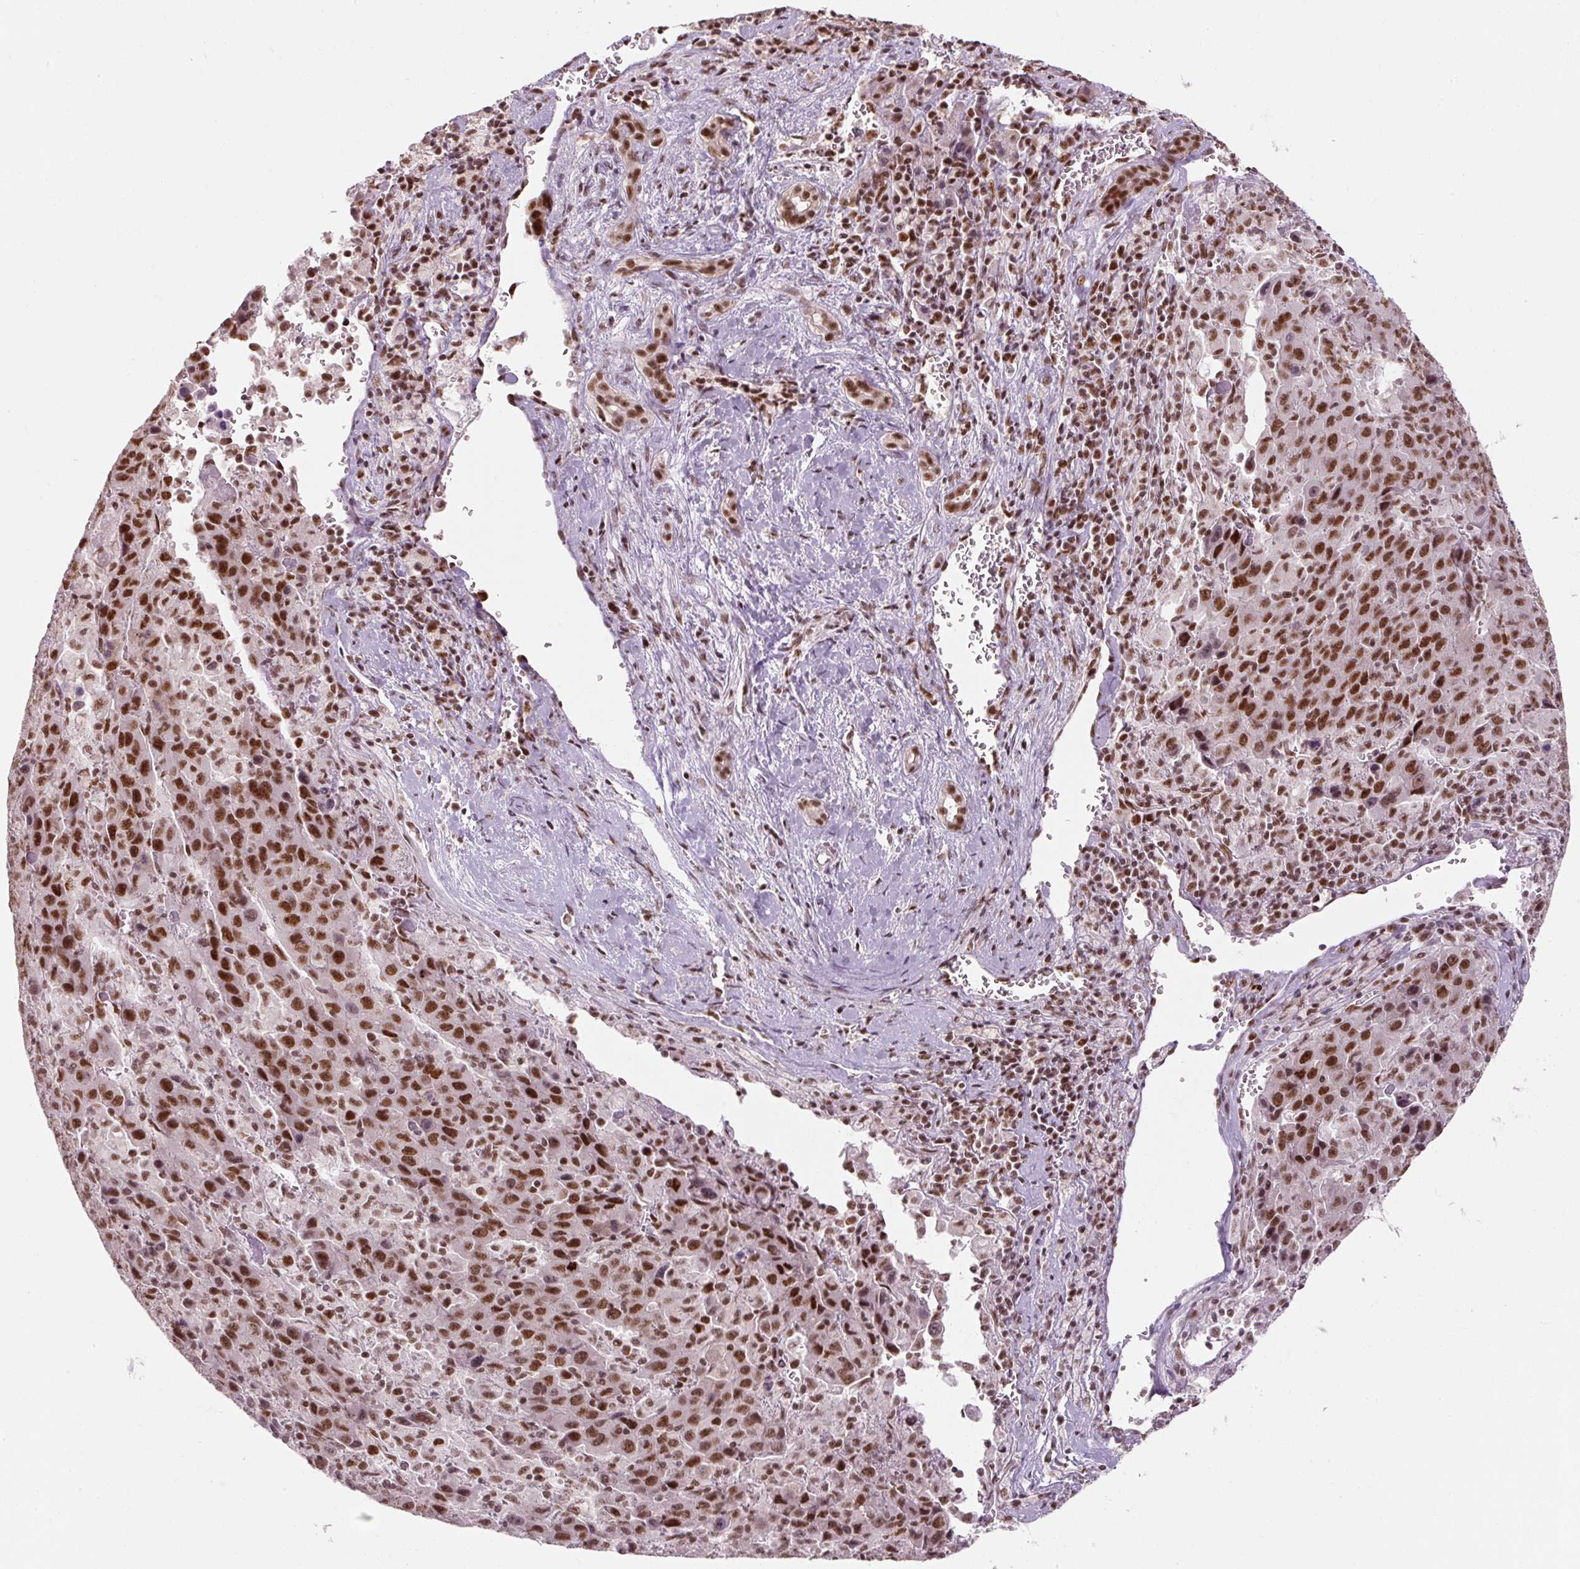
{"staining": {"intensity": "strong", "quantity": ">75%", "location": "nuclear"}, "tissue": "liver cancer", "cell_type": "Tumor cells", "image_type": "cancer", "snomed": [{"axis": "morphology", "description": "Carcinoma, Hepatocellular, NOS"}, {"axis": "topography", "description": "Liver"}], "caption": "Immunohistochemistry (IHC) (DAB (3,3'-diaminobenzidine)) staining of liver cancer (hepatocellular carcinoma) displays strong nuclear protein staining in about >75% of tumor cells.", "gene": "U2AF2", "patient": {"sex": "female", "age": 53}}